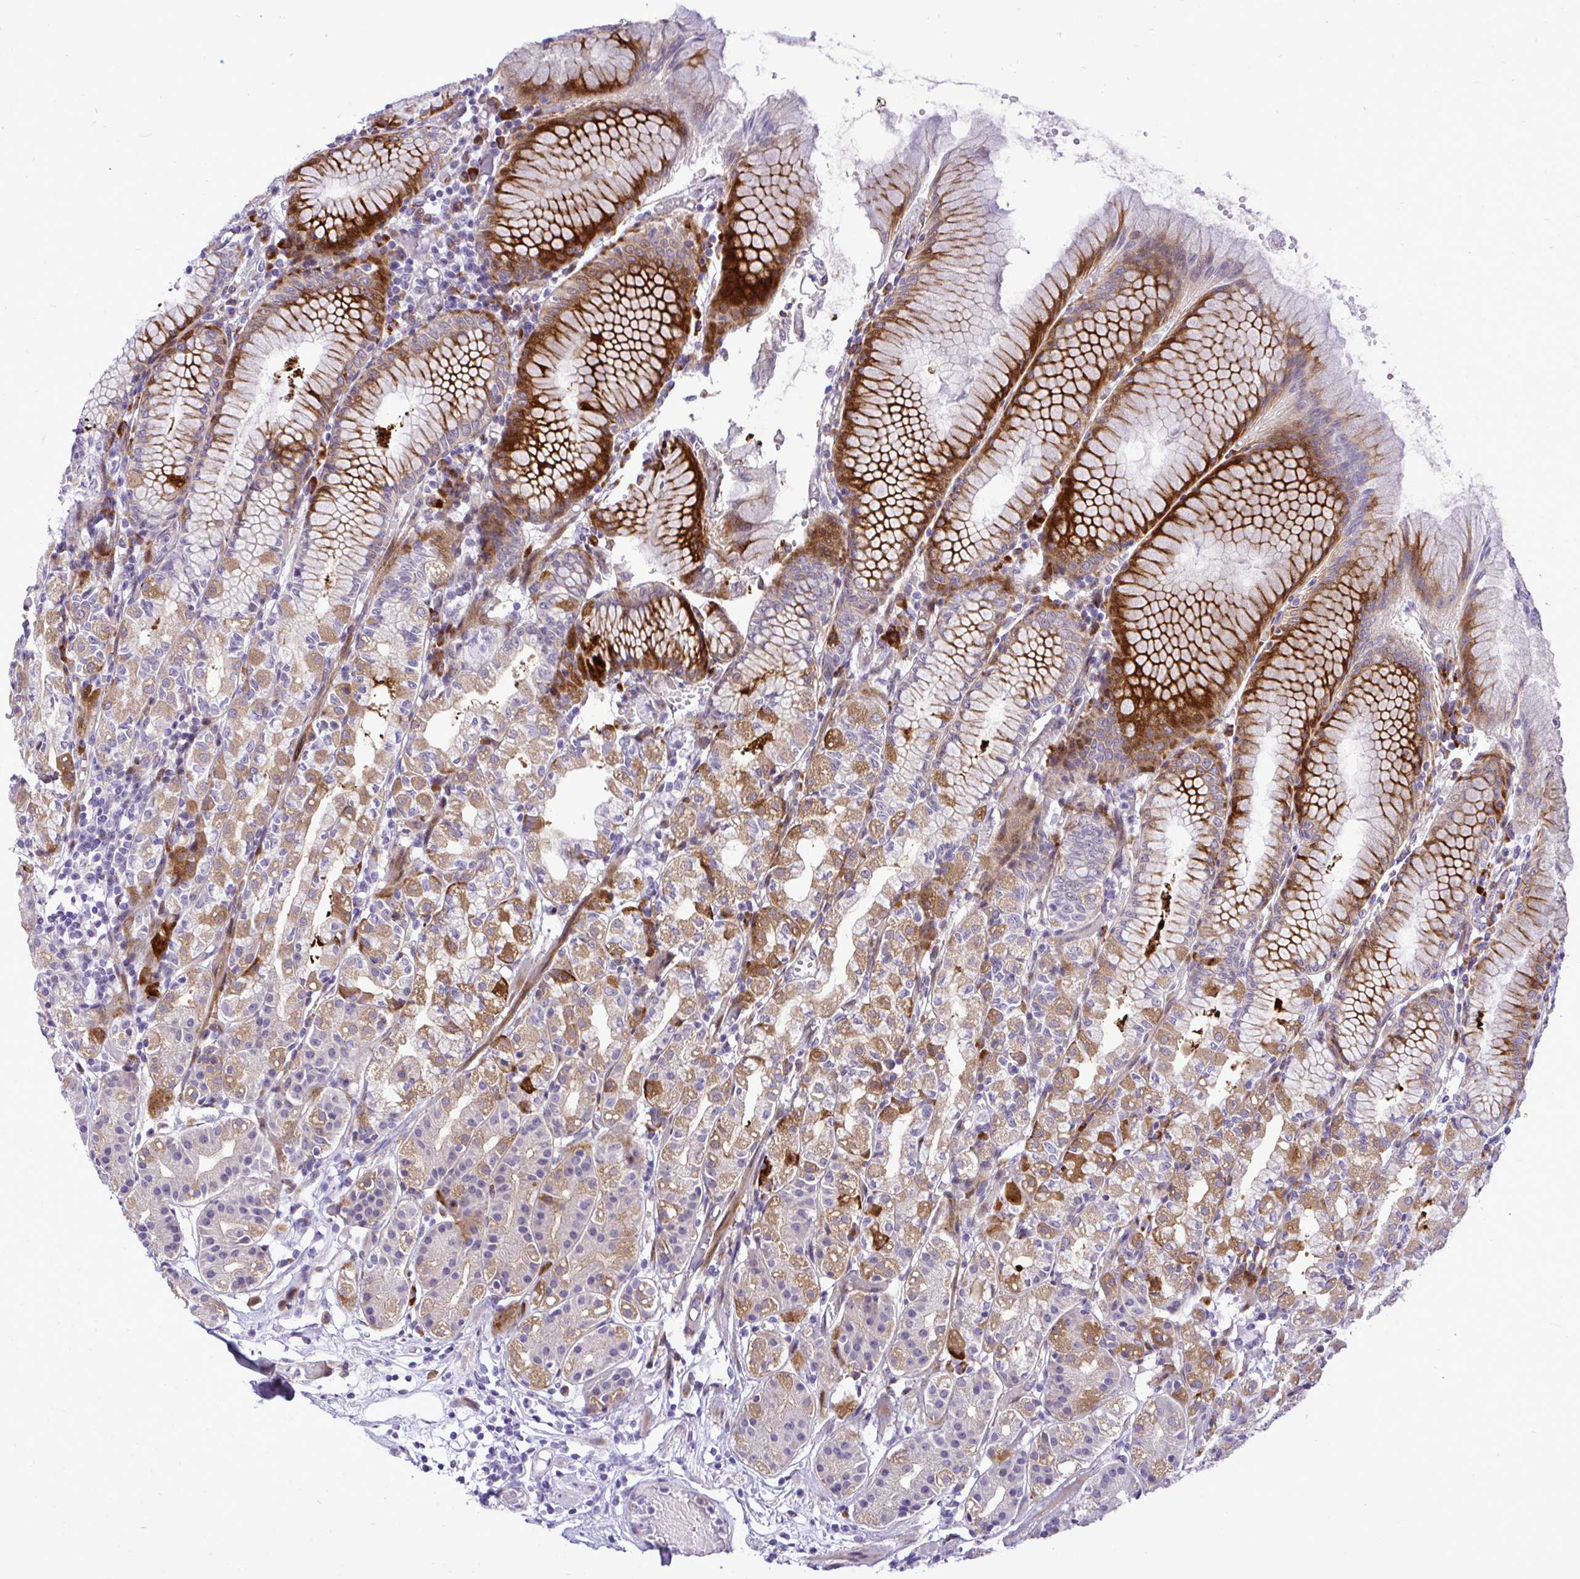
{"staining": {"intensity": "strong", "quantity": "25%-75%", "location": "cytoplasmic/membranous"}, "tissue": "stomach", "cell_type": "Glandular cells", "image_type": "normal", "snomed": [{"axis": "morphology", "description": "Normal tissue, NOS"}, {"axis": "topography", "description": "Stomach"}], "caption": "Immunohistochemical staining of benign stomach reveals high levels of strong cytoplasmic/membranous expression in about 25%-75% of glandular cells.", "gene": "CASTOR2", "patient": {"sex": "female", "age": 57}}